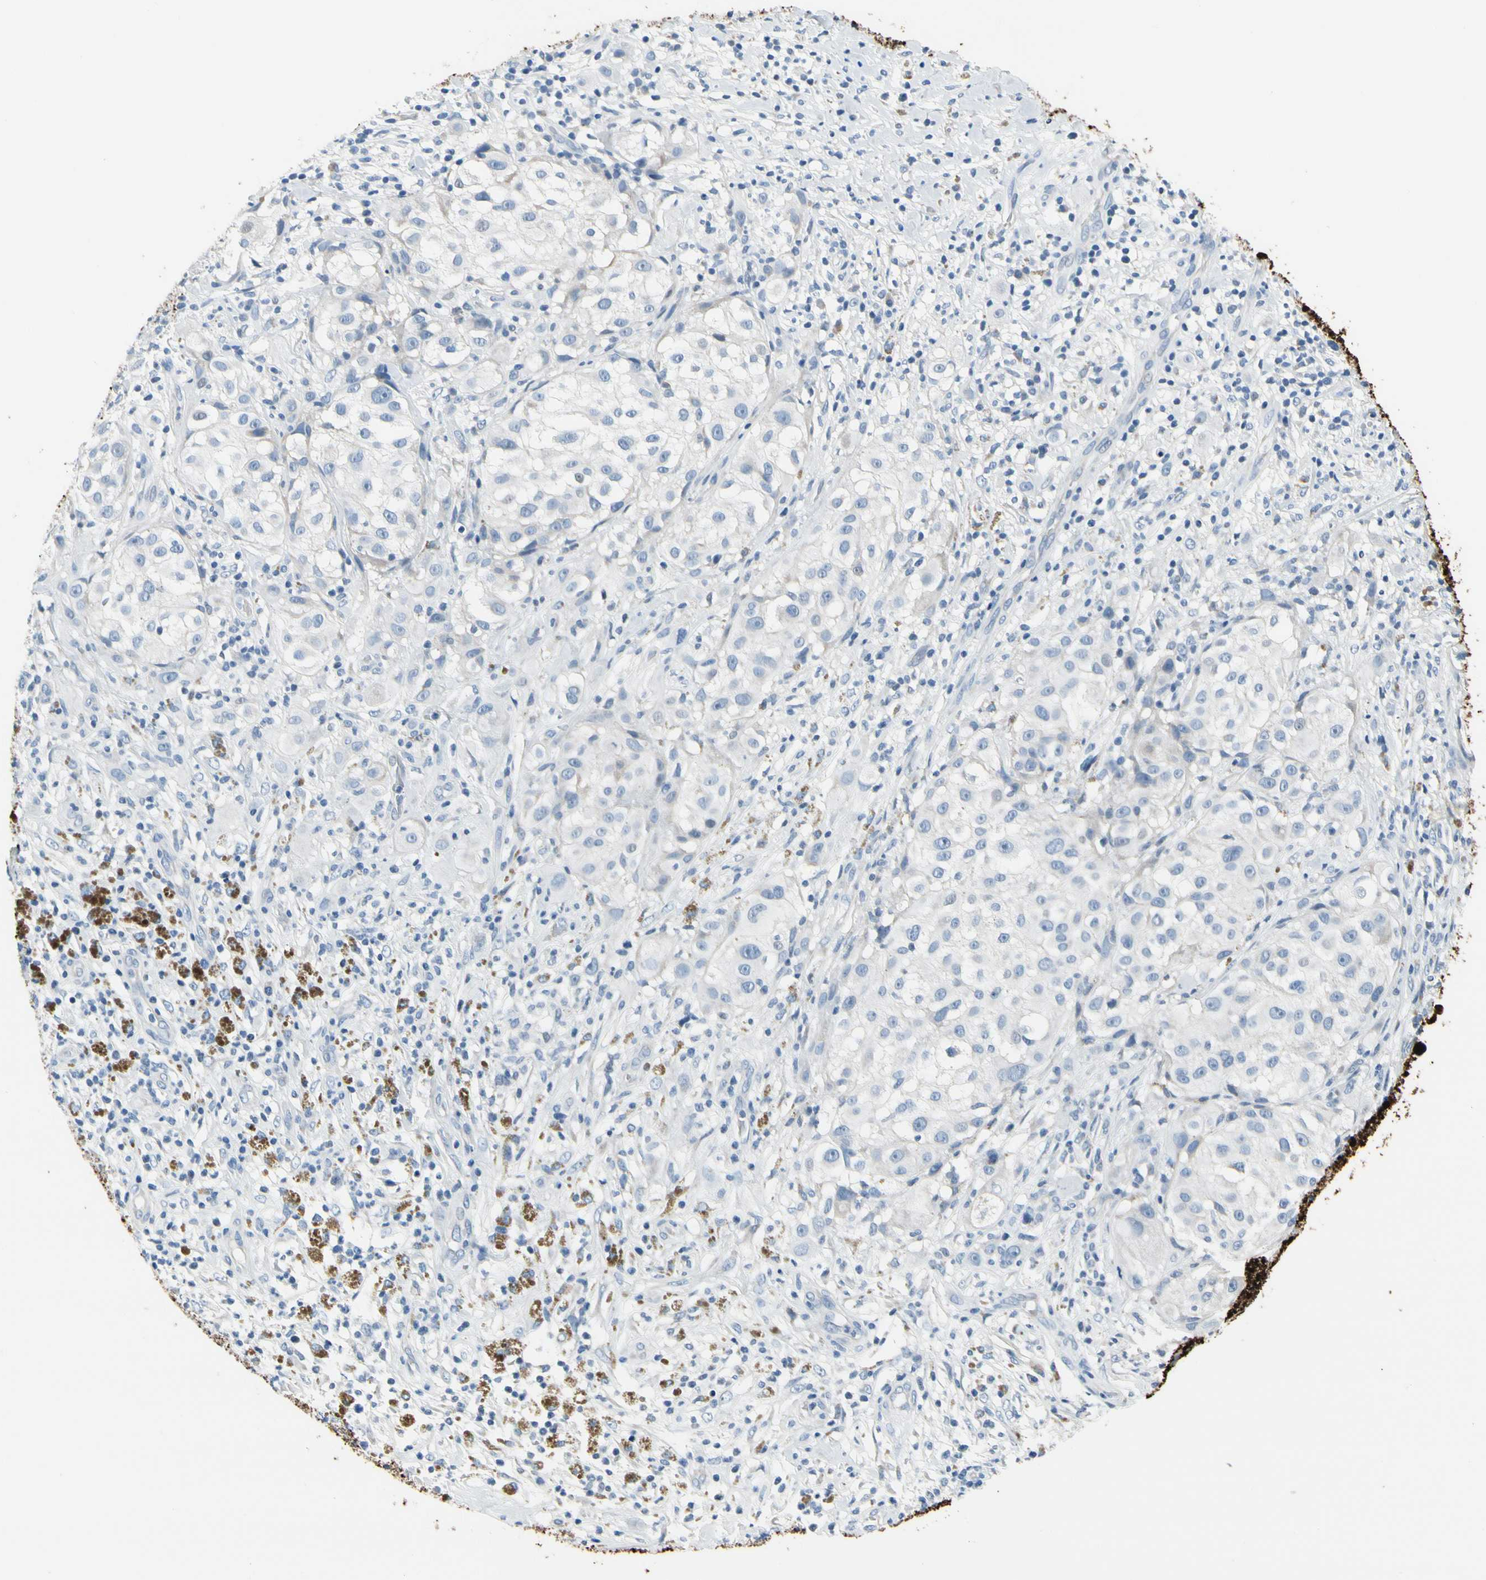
{"staining": {"intensity": "negative", "quantity": "none", "location": "none"}, "tissue": "melanoma", "cell_type": "Tumor cells", "image_type": "cancer", "snomed": [{"axis": "morphology", "description": "Necrosis, NOS"}, {"axis": "morphology", "description": "Malignant melanoma, NOS"}, {"axis": "topography", "description": "Skin"}], "caption": "High magnification brightfield microscopy of melanoma stained with DAB (3,3'-diaminobenzidine) (brown) and counterstained with hematoxylin (blue): tumor cells show no significant expression. (DAB immunohistochemistry (IHC) with hematoxylin counter stain).", "gene": "MUC5B", "patient": {"sex": "female", "age": 87}}